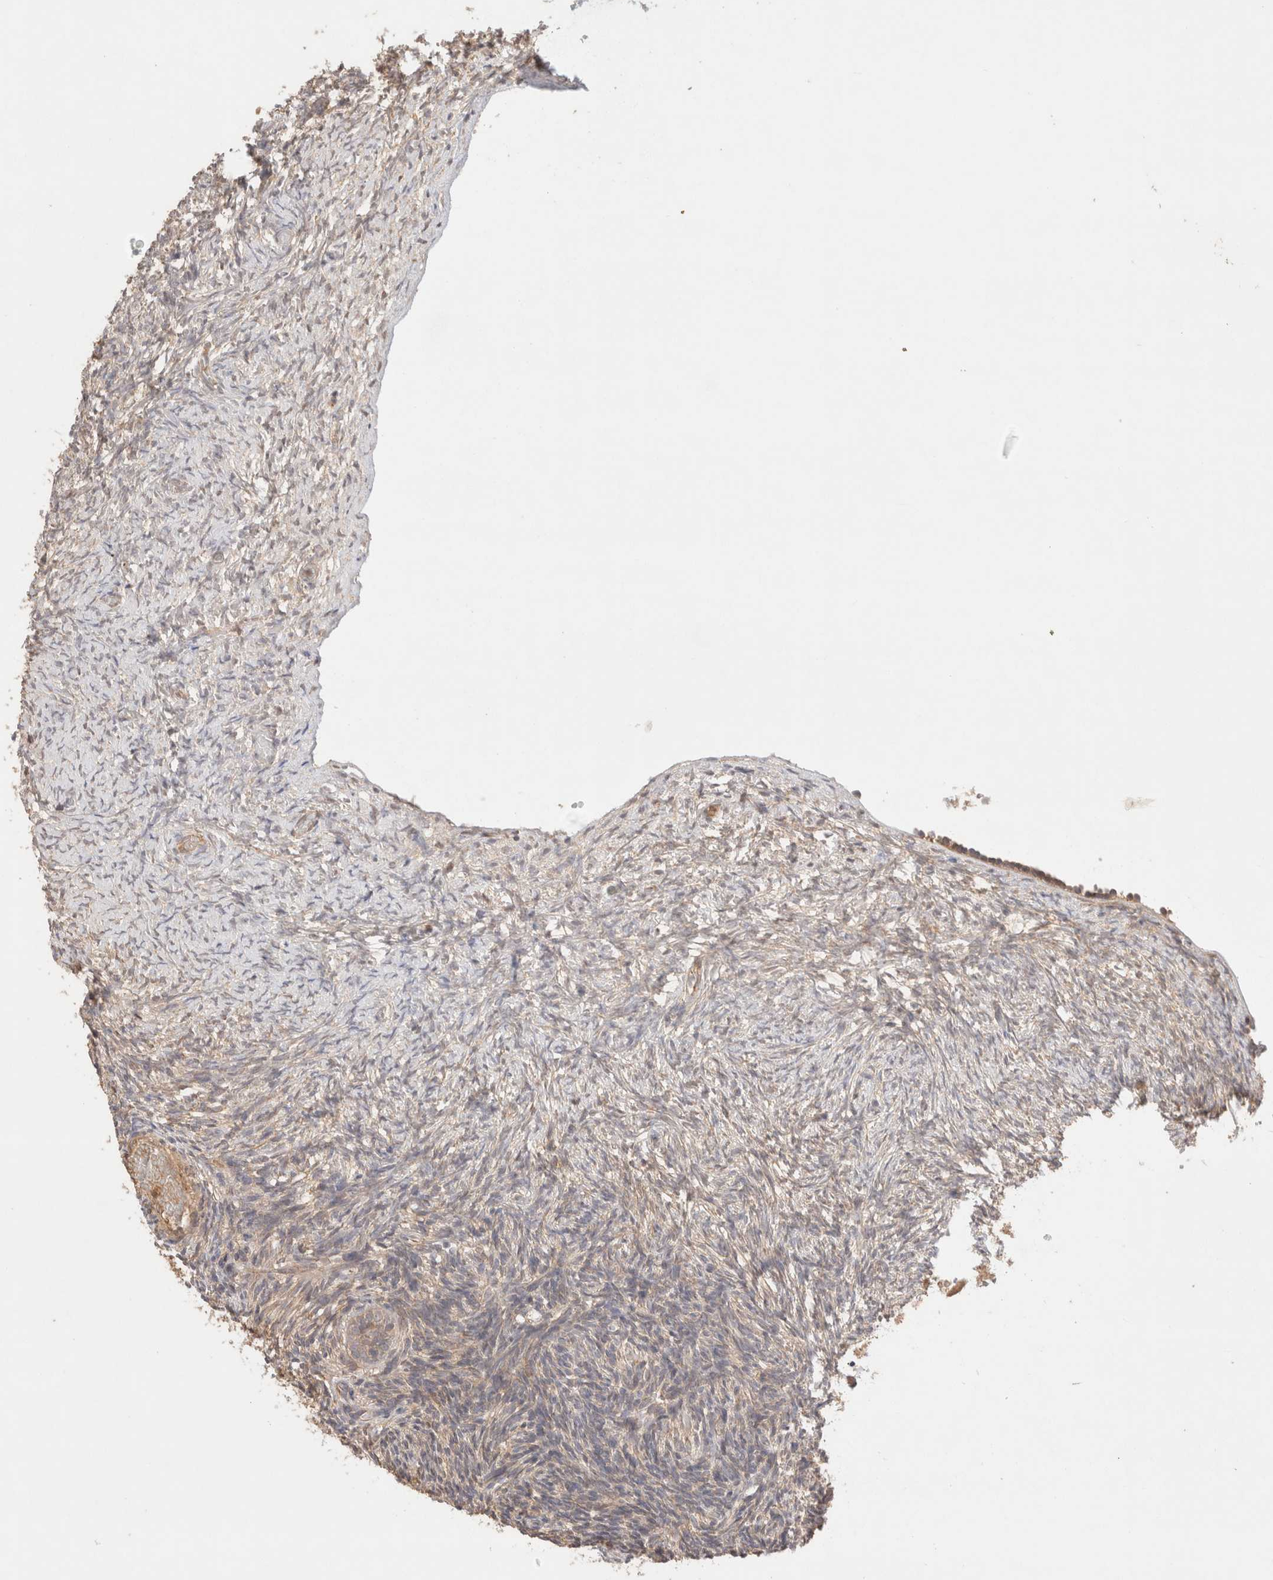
{"staining": {"intensity": "weak", "quantity": "25%-75%", "location": "cytoplasmic/membranous"}, "tissue": "ovary", "cell_type": "Ovarian stroma cells", "image_type": "normal", "snomed": [{"axis": "morphology", "description": "Normal tissue, NOS"}, {"axis": "topography", "description": "Ovary"}], "caption": "An IHC micrograph of benign tissue is shown. Protein staining in brown highlights weak cytoplasmic/membranous positivity in ovary within ovarian stroma cells. (Stains: DAB (3,3'-diaminobenzidine) in brown, nuclei in blue, Microscopy: brightfield microscopy at high magnification).", "gene": "CARNMT1", "patient": {"sex": "female", "age": 34}}